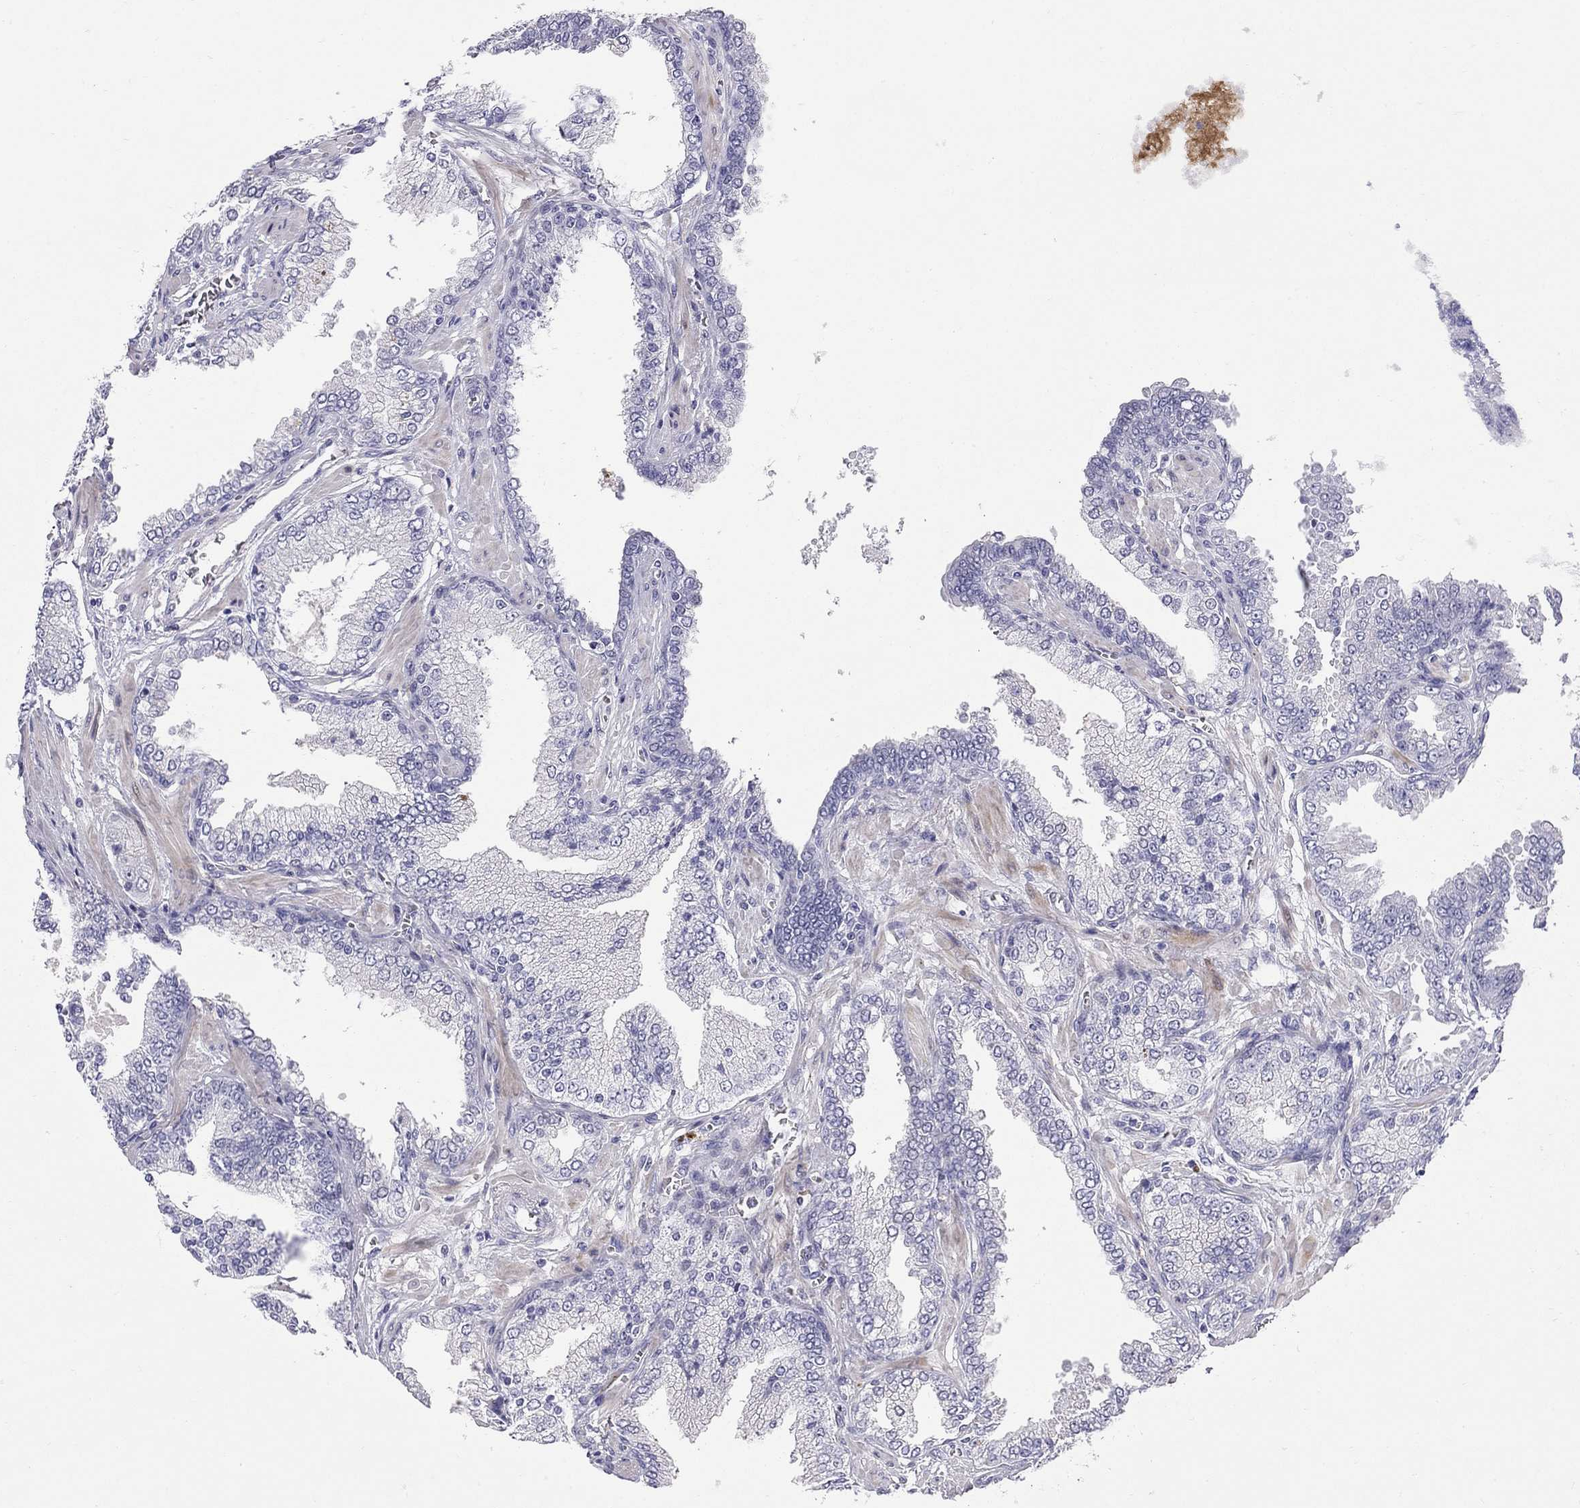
{"staining": {"intensity": "negative", "quantity": "none", "location": "none"}, "tissue": "prostate cancer", "cell_type": "Tumor cells", "image_type": "cancer", "snomed": [{"axis": "morphology", "description": "Adenocarcinoma, NOS"}, {"axis": "topography", "description": "Prostate"}], "caption": "Photomicrograph shows no significant protein positivity in tumor cells of prostate adenocarcinoma.", "gene": "C8orf88", "patient": {"sex": "male", "age": 64}}